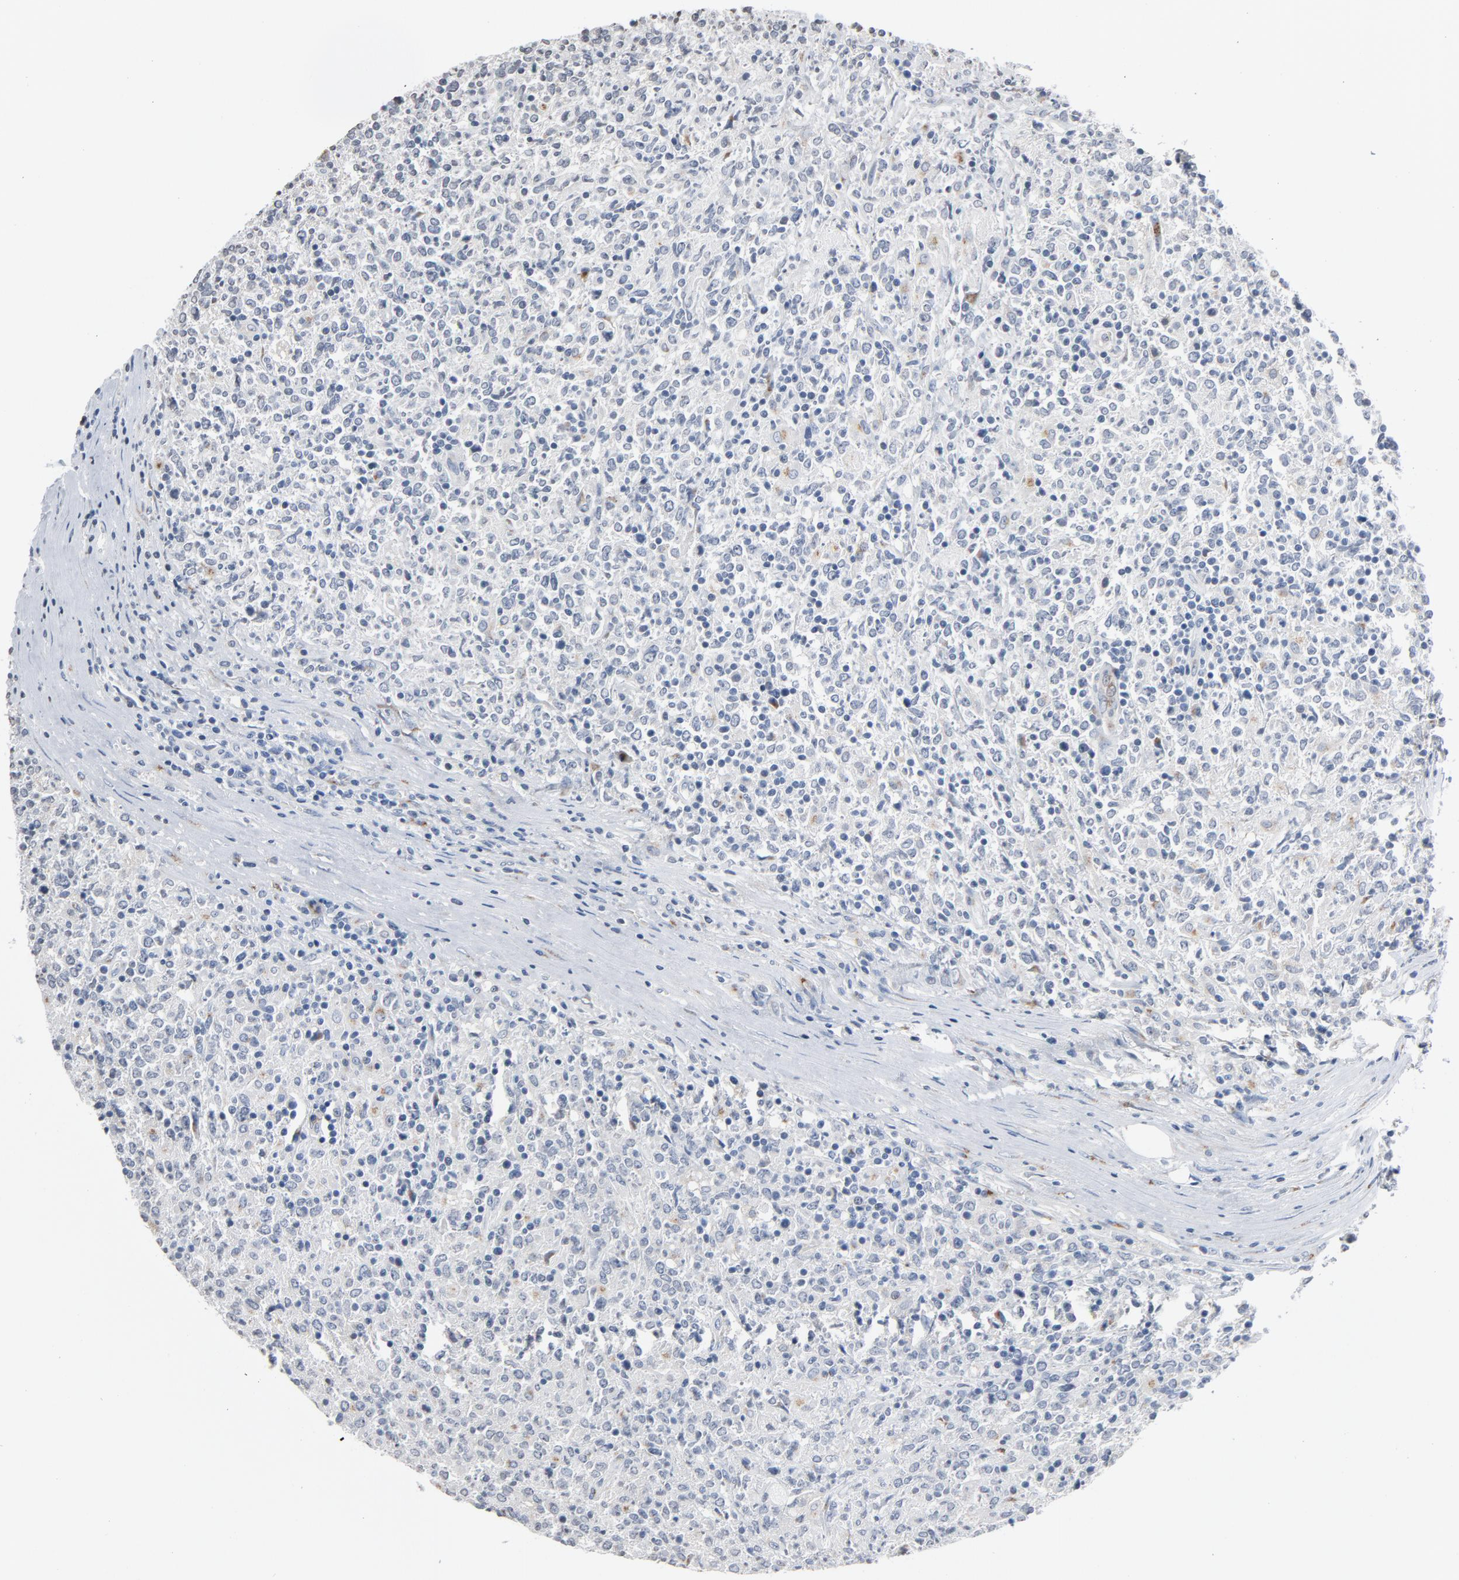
{"staining": {"intensity": "weak", "quantity": "<25%", "location": "cytoplasmic/membranous"}, "tissue": "lymphoma", "cell_type": "Tumor cells", "image_type": "cancer", "snomed": [{"axis": "morphology", "description": "Malignant lymphoma, non-Hodgkin's type, High grade"}, {"axis": "topography", "description": "Lymph node"}], "caption": "There is no significant staining in tumor cells of high-grade malignant lymphoma, non-Hodgkin's type.", "gene": "YIPF6", "patient": {"sex": "female", "age": 84}}